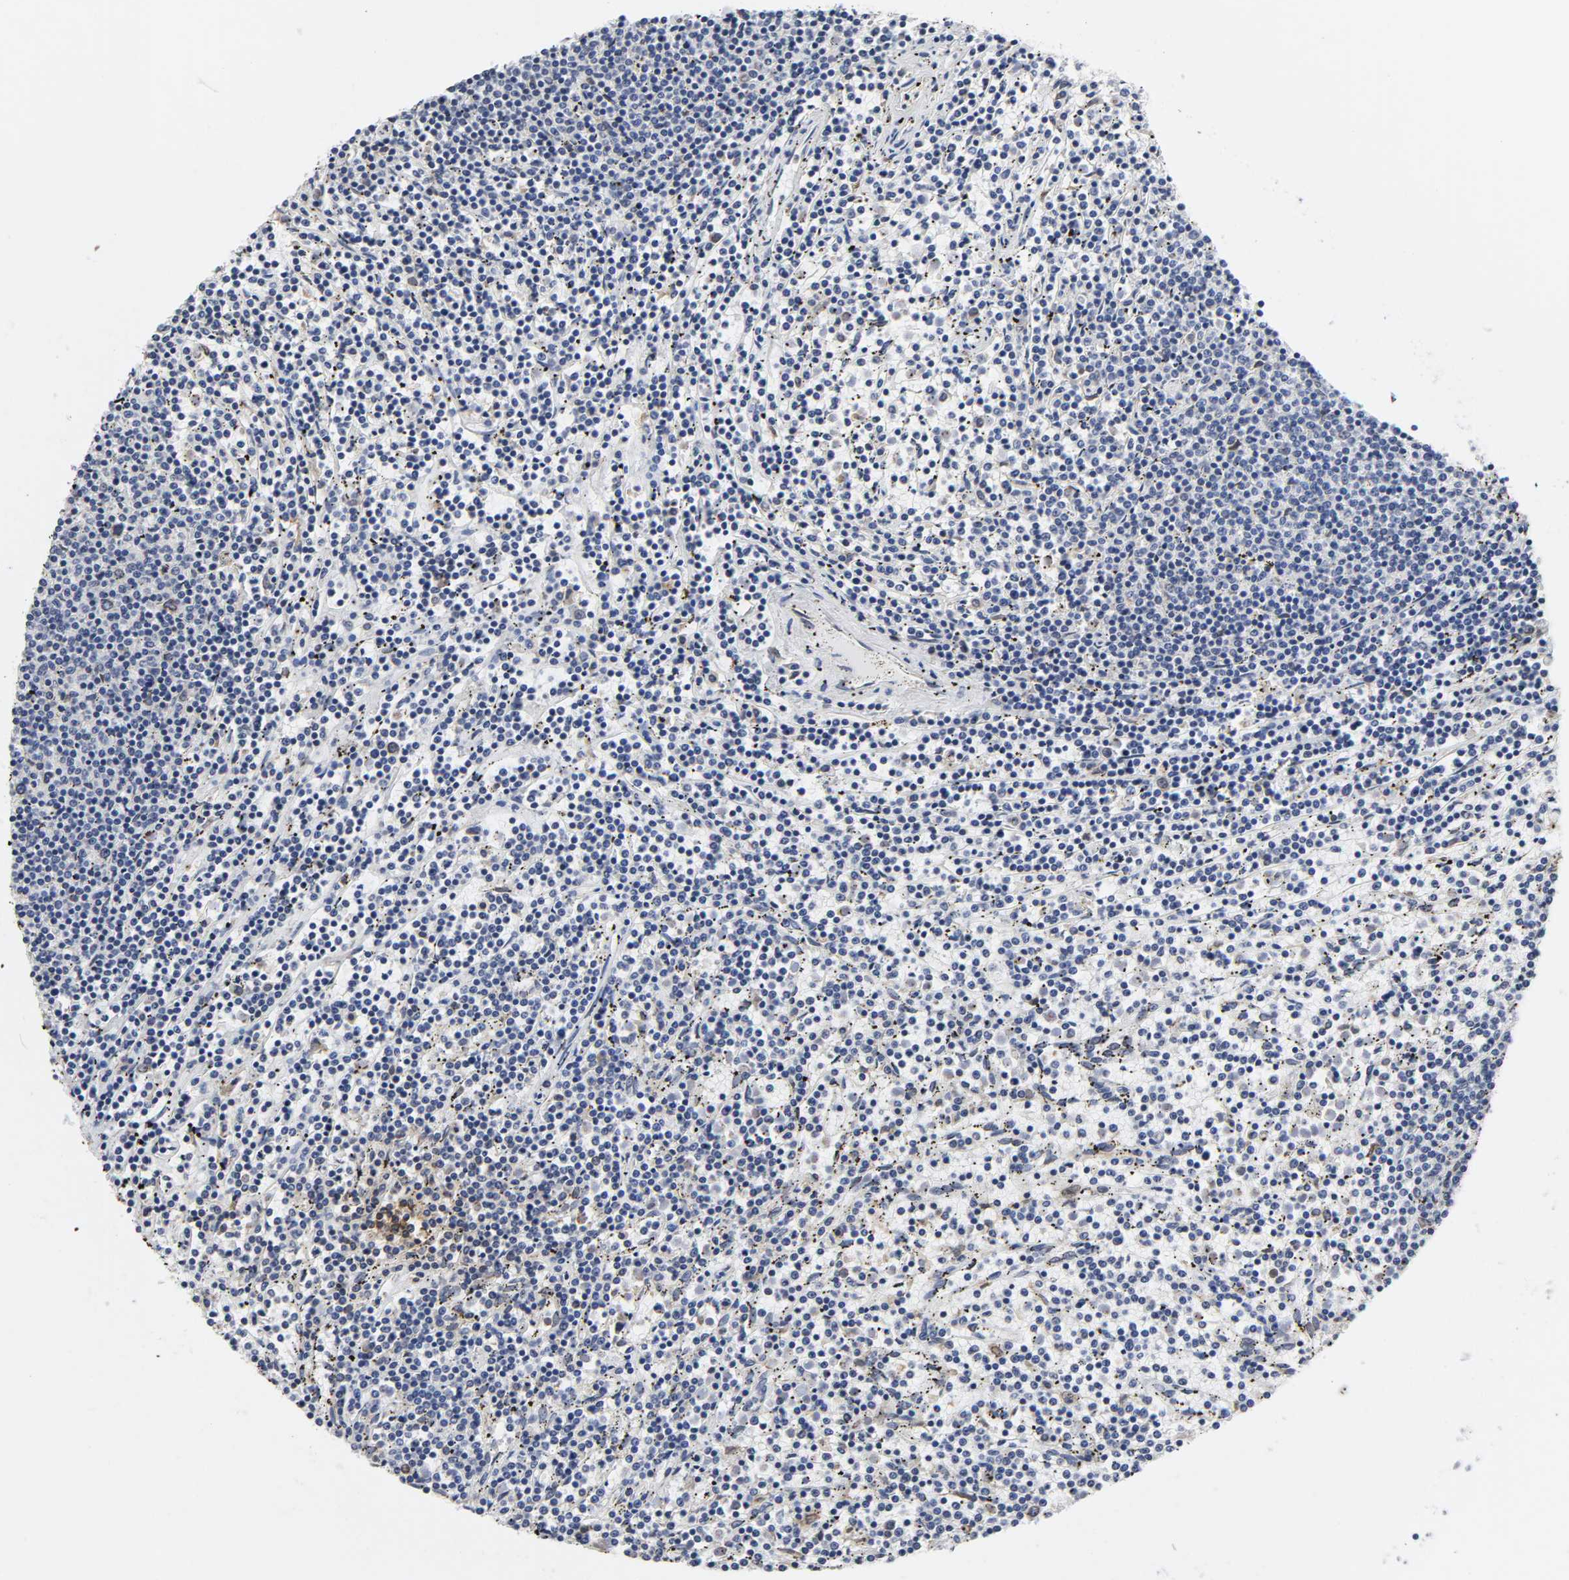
{"staining": {"intensity": "negative", "quantity": "none", "location": "none"}, "tissue": "lymphoma", "cell_type": "Tumor cells", "image_type": "cancer", "snomed": [{"axis": "morphology", "description": "Malignant lymphoma, non-Hodgkin's type, Low grade"}, {"axis": "topography", "description": "Spleen"}], "caption": "Tumor cells show no significant protein staining in lymphoma.", "gene": "HCK", "patient": {"sex": "female", "age": 50}}